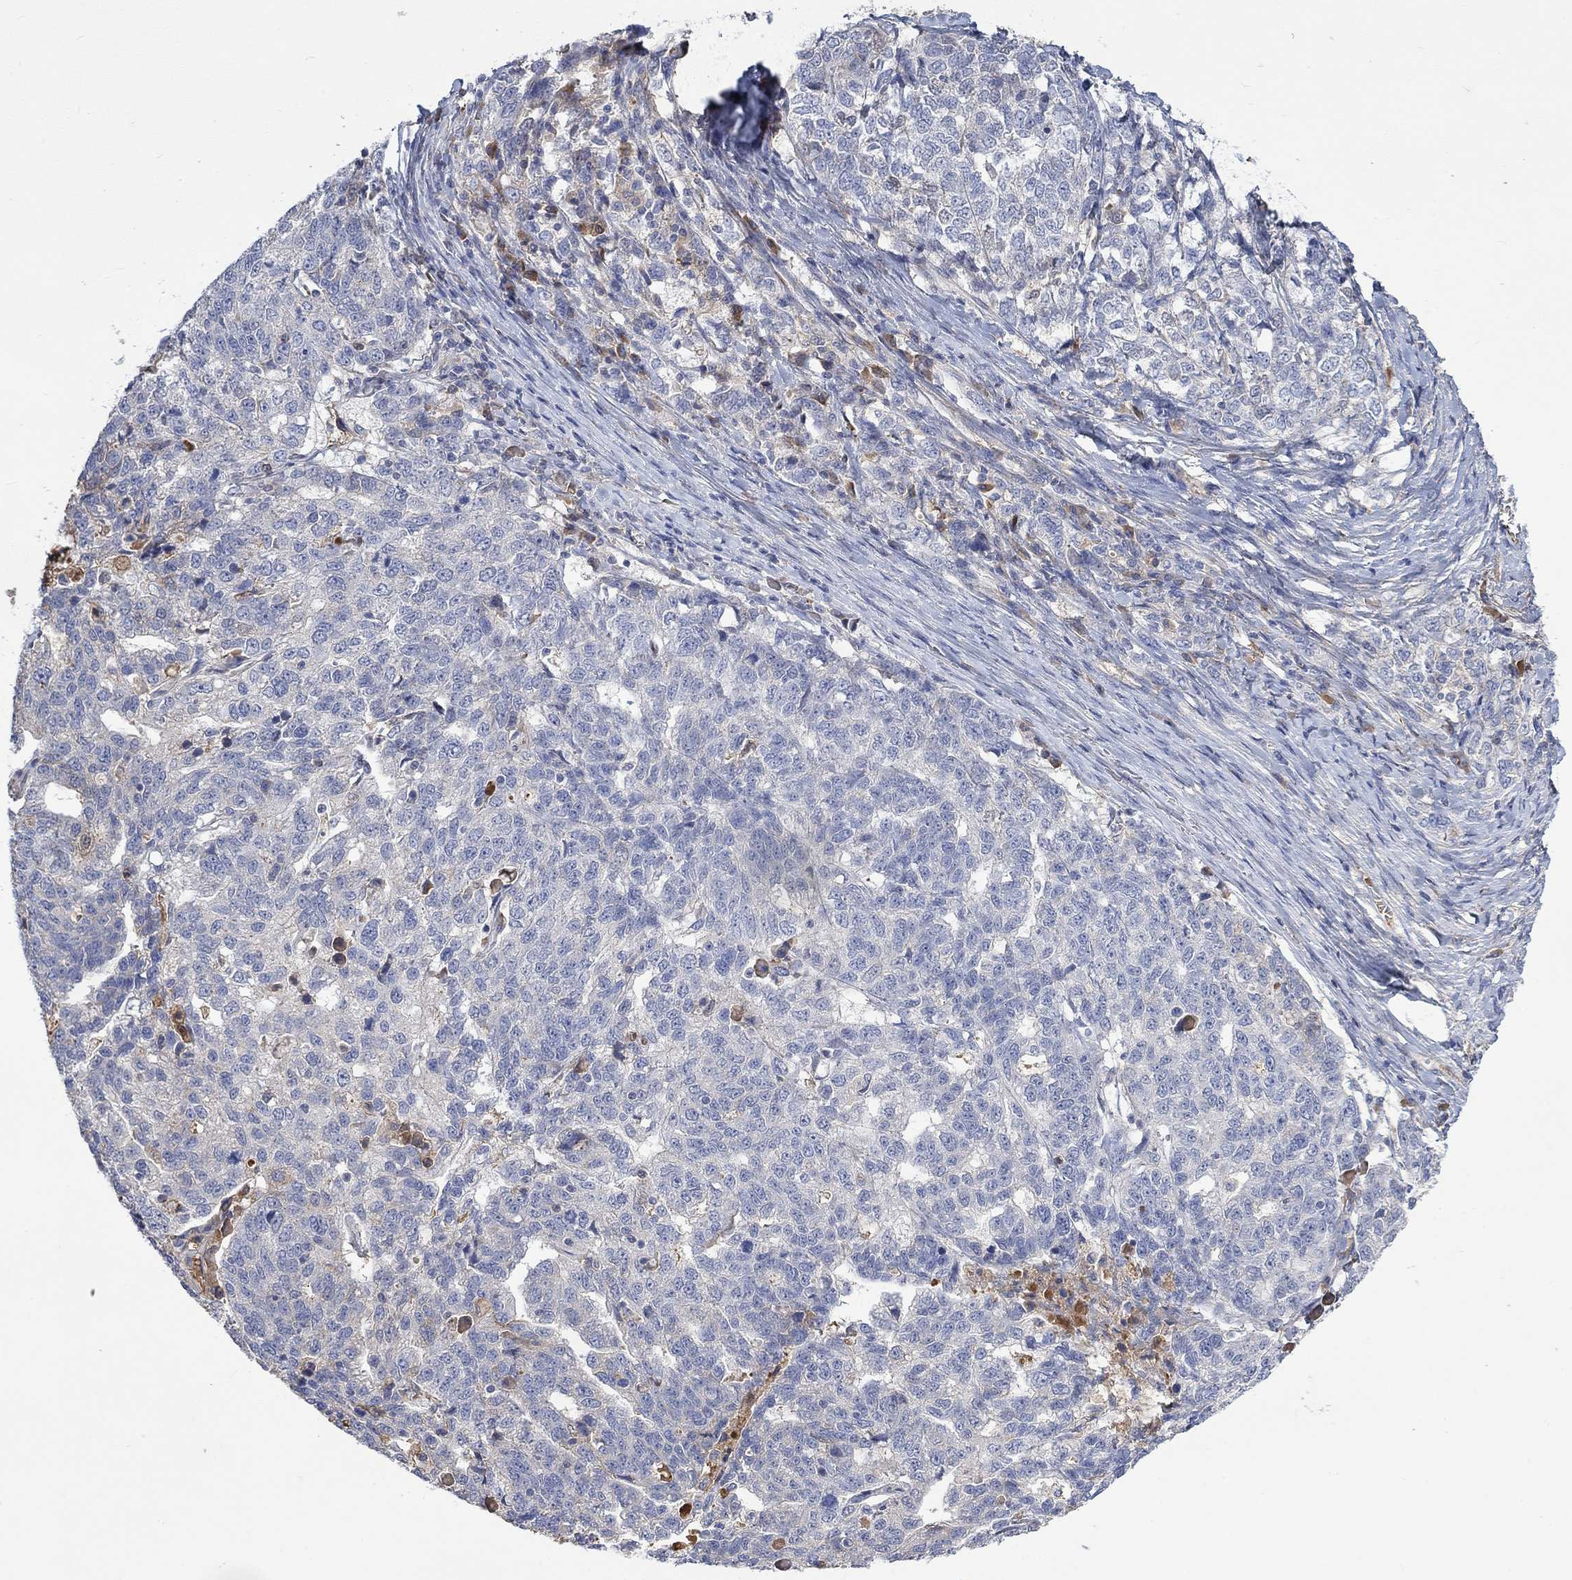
{"staining": {"intensity": "negative", "quantity": "none", "location": "none"}, "tissue": "ovarian cancer", "cell_type": "Tumor cells", "image_type": "cancer", "snomed": [{"axis": "morphology", "description": "Cystadenocarcinoma, serous, NOS"}, {"axis": "topography", "description": "Ovary"}], "caption": "This is an immunohistochemistry micrograph of human ovarian cancer (serous cystadenocarcinoma). There is no expression in tumor cells.", "gene": "MSTN", "patient": {"sex": "female", "age": 71}}